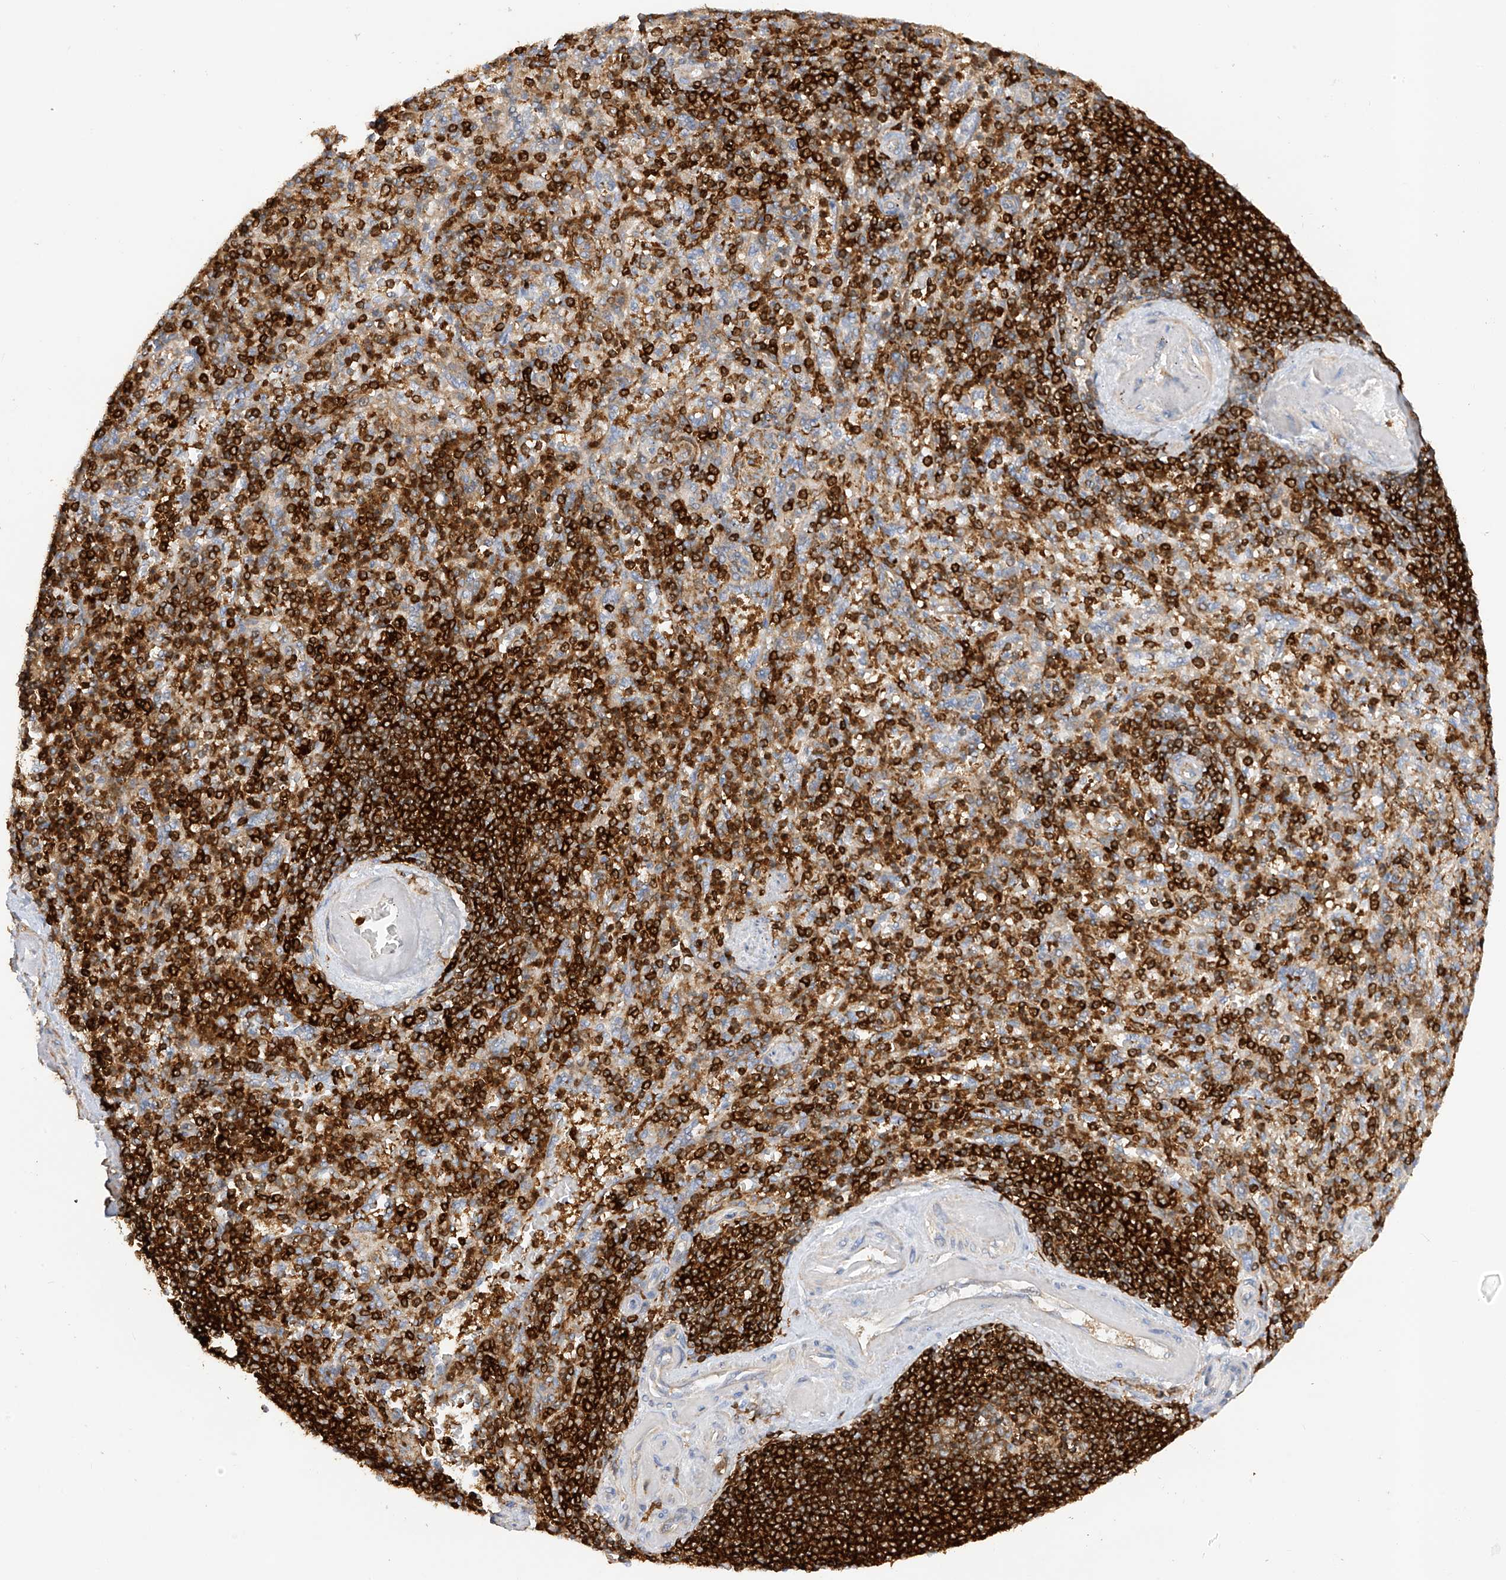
{"staining": {"intensity": "strong", "quantity": "25%-75%", "location": "cytoplasmic/membranous"}, "tissue": "spleen", "cell_type": "Cells in red pulp", "image_type": "normal", "snomed": [{"axis": "morphology", "description": "Normal tissue, NOS"}, {"axis": "topography", "description": "Spleen"}], "caption": "Immunohistochemistry (IHC) (DAB) staining of benign spleen shows strong cytoplasmic/membranous protein positivity in approximately 25%-75% of cells in red pulp. (Stains: DAB (3,3'-diaminobenzidine) in brown, nuclei in blue, Microscopy: brightfield microscopy at high magnification).", "gene": "ARHGAP25", "patient": {"sex": "female", "age": 74}}